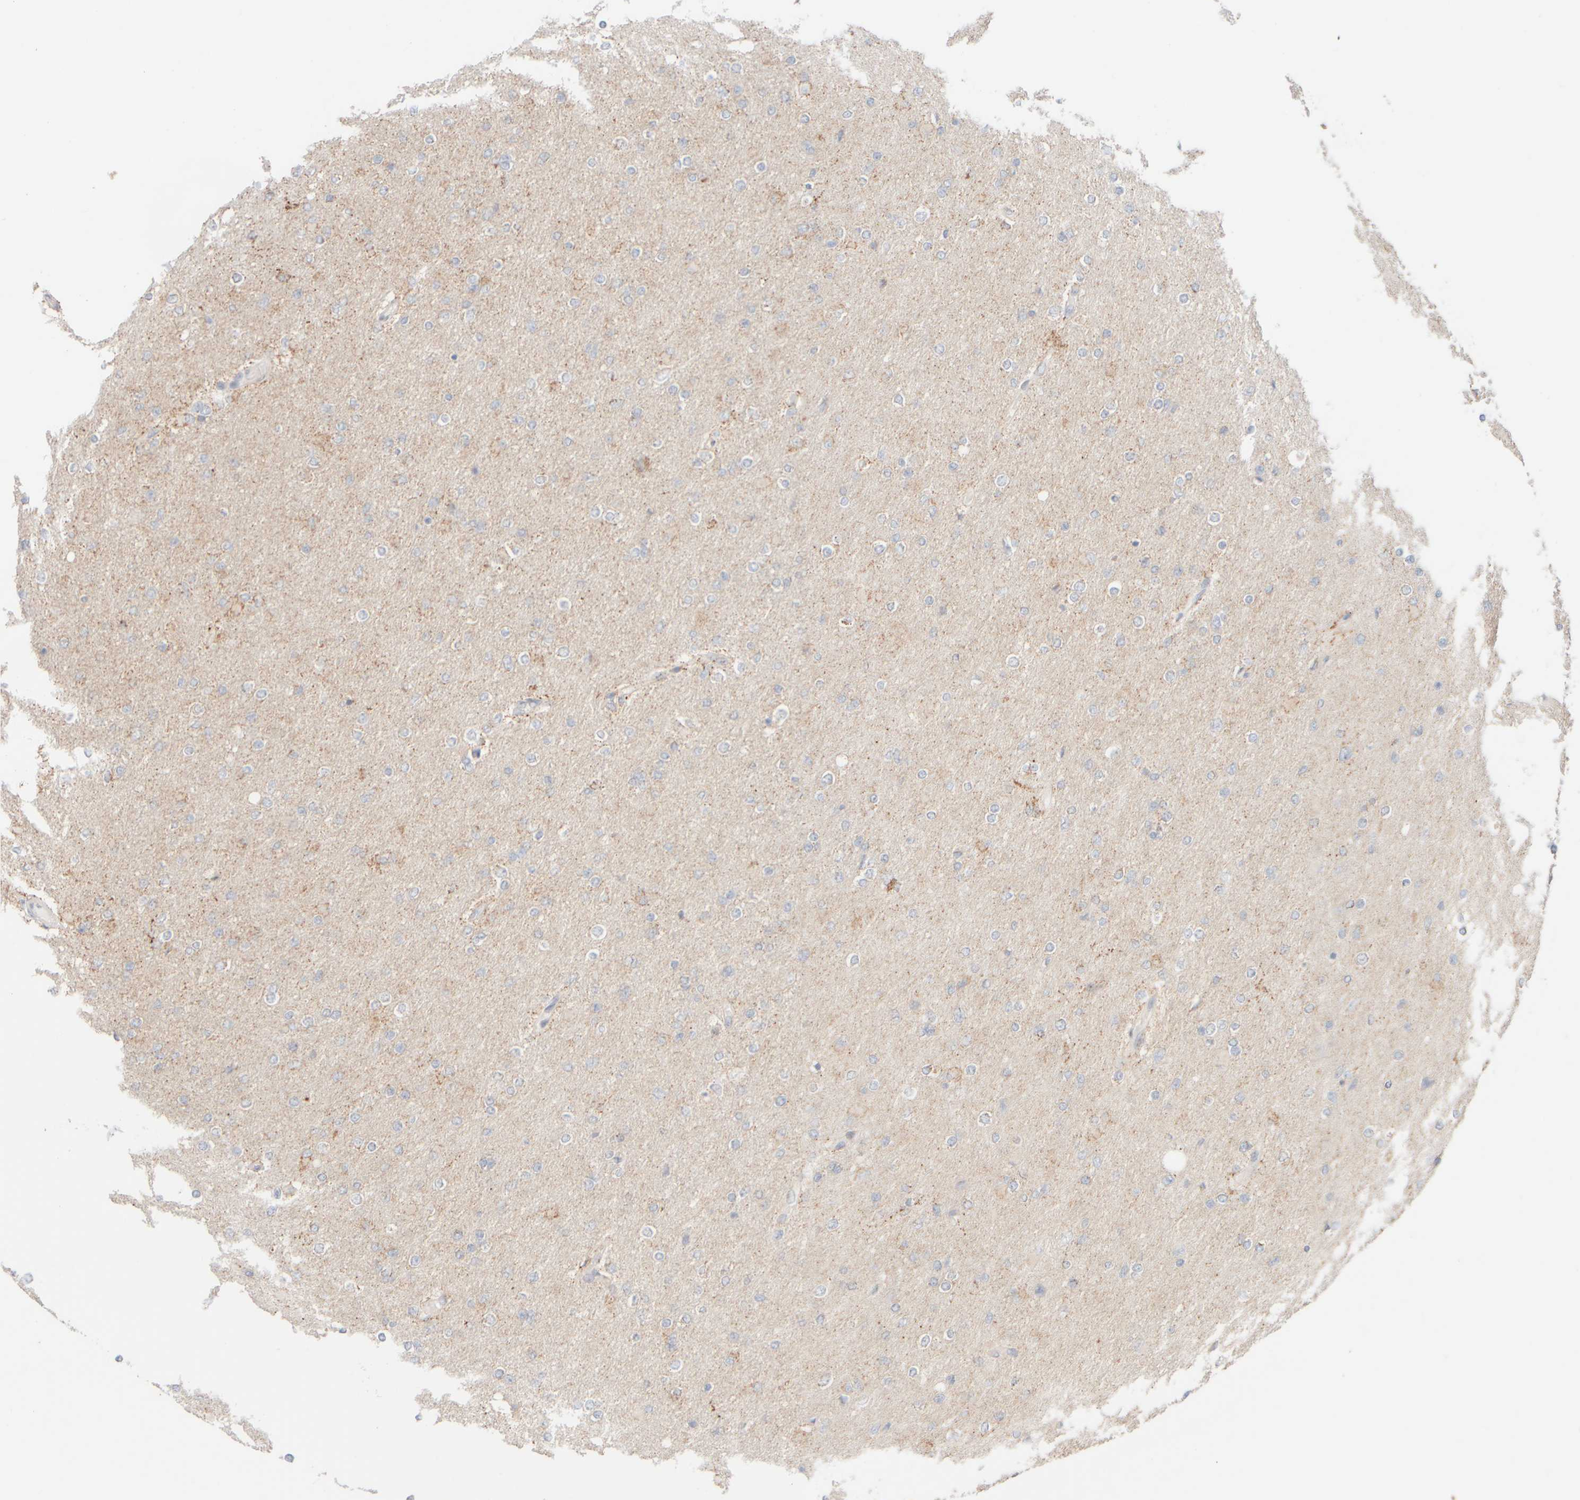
{"staining": {"intensity": "weak", "quantity": "<25%", "location": "cytoplasmic/membranous"}, "tissue": "glioma", "cell_type": "Tumor cells", "image_type": "cancer", "snomed": [{"axis": "morphology", "description": "Glioma, malignant, High grade"}, {"axis": "topography", "description": "Cerebral cortex"}], "caption": "High power microscopy histopathology image of an immunohistochemistry (IHC) image of glioma, revealing no significant expression in tumor cells.", "gene": "UNC13B", "patient": {"sex": "female", "age": 36}}